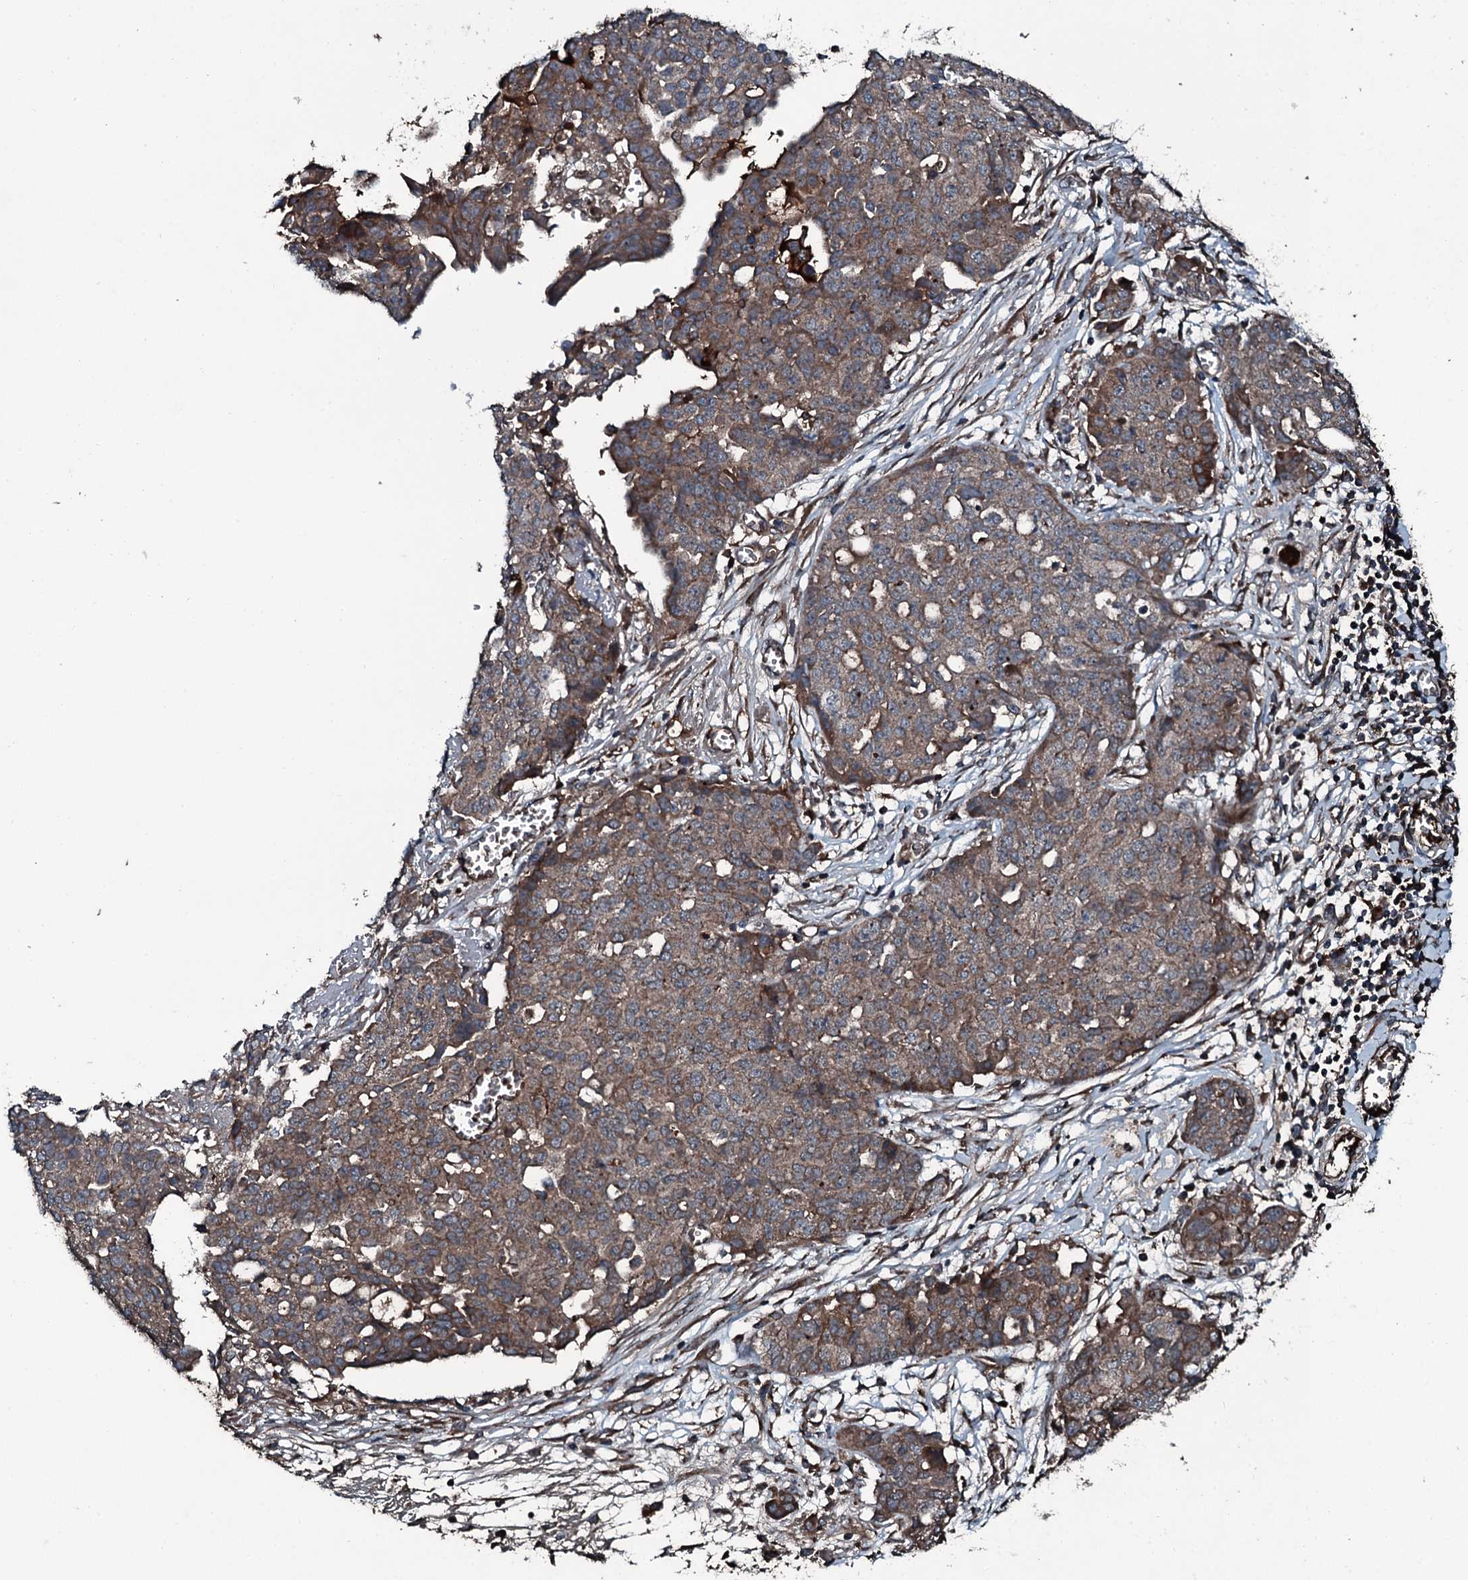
{"staining": {"intensity": "moderate", "quantity": ">75%", "location": "cytoplasmic/membranous"}, "tissue": "ovarian cancer", "cell_type": "Tumor cells", "image_type": "cancer", "snomed": [{"axis": "morphology", "description": "Cystadenocarcinoma, serous, NOS"}, {"axis": "topography", "description": "Soft tissue"}, {"axis": "topography", "description": "Ovary"}], "caption": "Human ovarian cancer (serous cystadenocarcinoma) stained with a protein marker demonstrates moderate staining in tumor cells.", "gene": "TRIM7", "patient": {"sex": "female", "age": 57}}